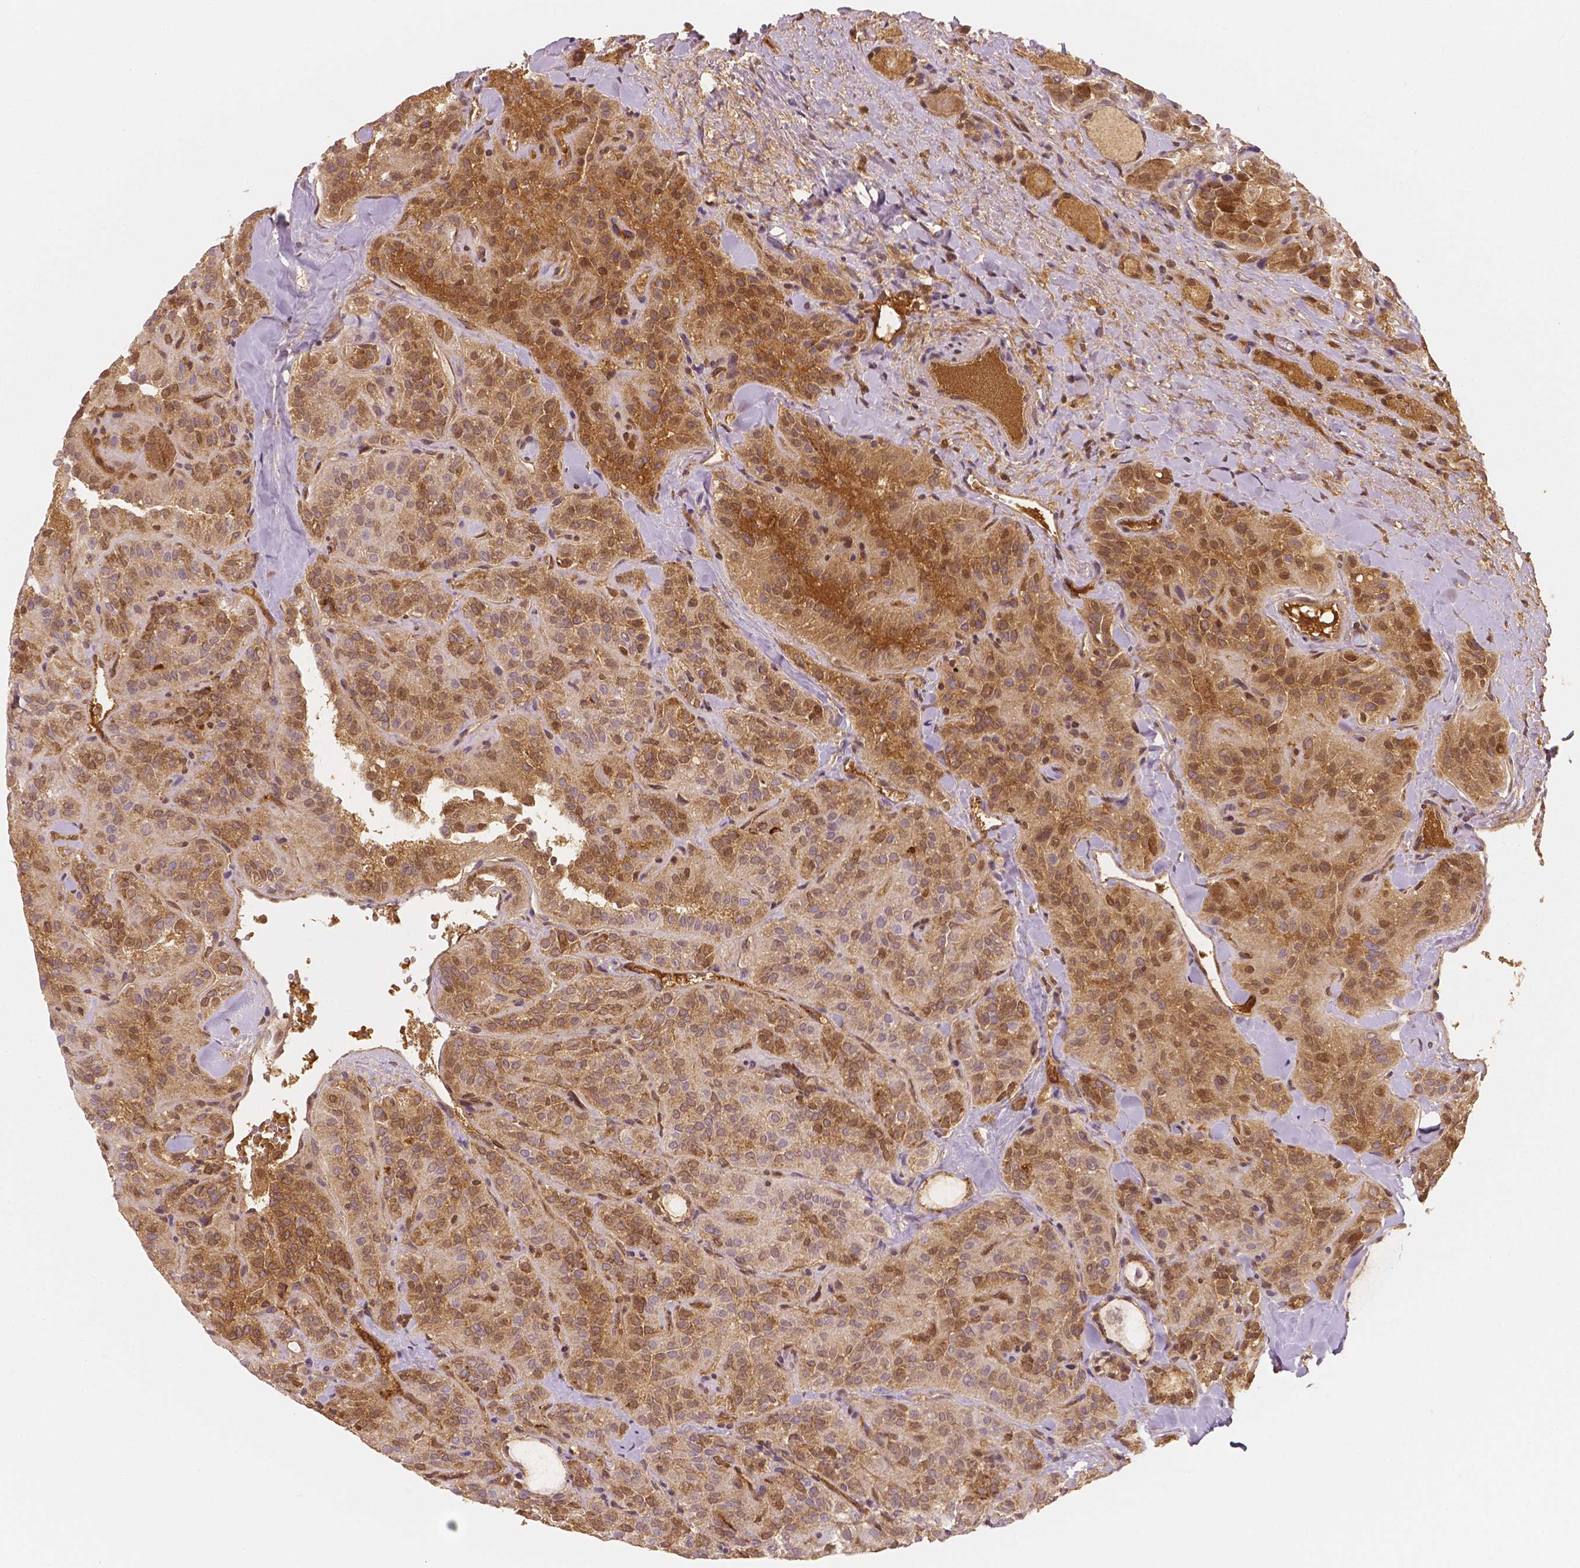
{"staining": {"intensity": "strong", "quantity": ">75%", "location": "cytoplasmic/membranous,nuclear"}, "tissue": "thyroid cancer", "cell_type": "Tumor cells", "image_type": "cancer", "snomed": [{"axis": "morphology", "description": "Papillary adenocarcinoma, NOS"}, {"axis": "topography", "description": "Thyroid gland"}], "caption": "This photomicrograph reveals immunohistochemistry (IHC) staining of papillary adenocarcinoma (thyroid), with high strong cytoplasmic/membranous and nuclear expression in approximately >75% of tumor cells.", "gene": "APOA4", "patient": {"sex": "female", "age": 45}}